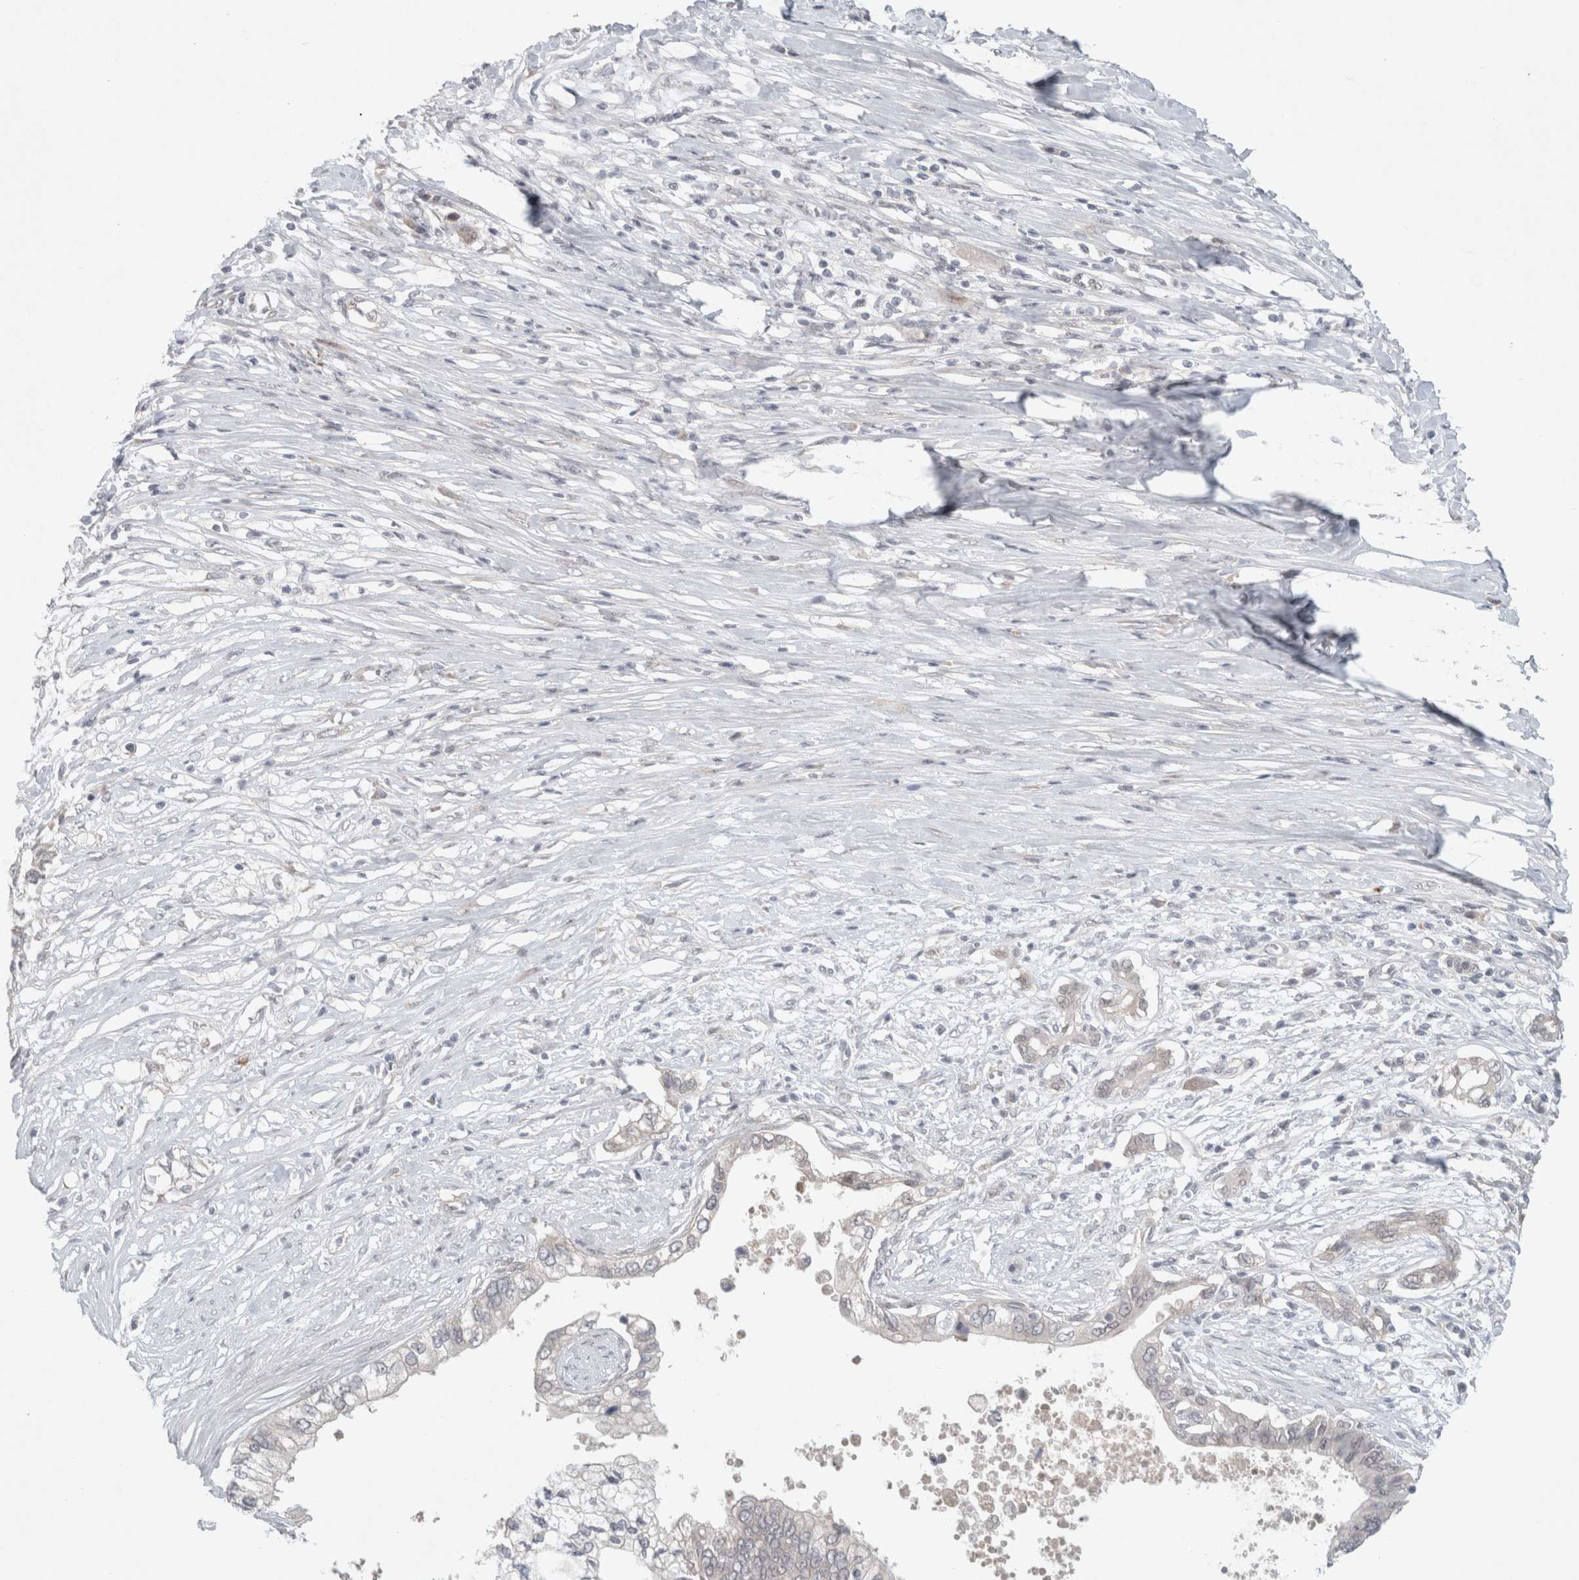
{"staining": {"intensity": "negative", "quantity": "none", "location": "none"}, "tissue": "pancreatic cancer", "cell_type": "Tumor cells", "image_type": "cancer", "snomed": [{"axis": "morphology", "description": "Normal tissue, NOS"}, {"axis": "morphology", "description": "Adenocarcinoma, NOS"}, {"axis": "topography", "description": "Pancreas"}, {"axis": "topography", "description": "Peripheral nerve tissue"}], "caption": "Protein analysis of adenocarcinoma (pancreatic) reveals no significant expression in tumor cells. (Stains: DAB immunohistochemistry (IHC) with hematoxylin counter stain, Microscopy: brightfield microscopy at high magnification).", "gene": "RASAL2", "patient": {"sex": "male", "age": 59}}